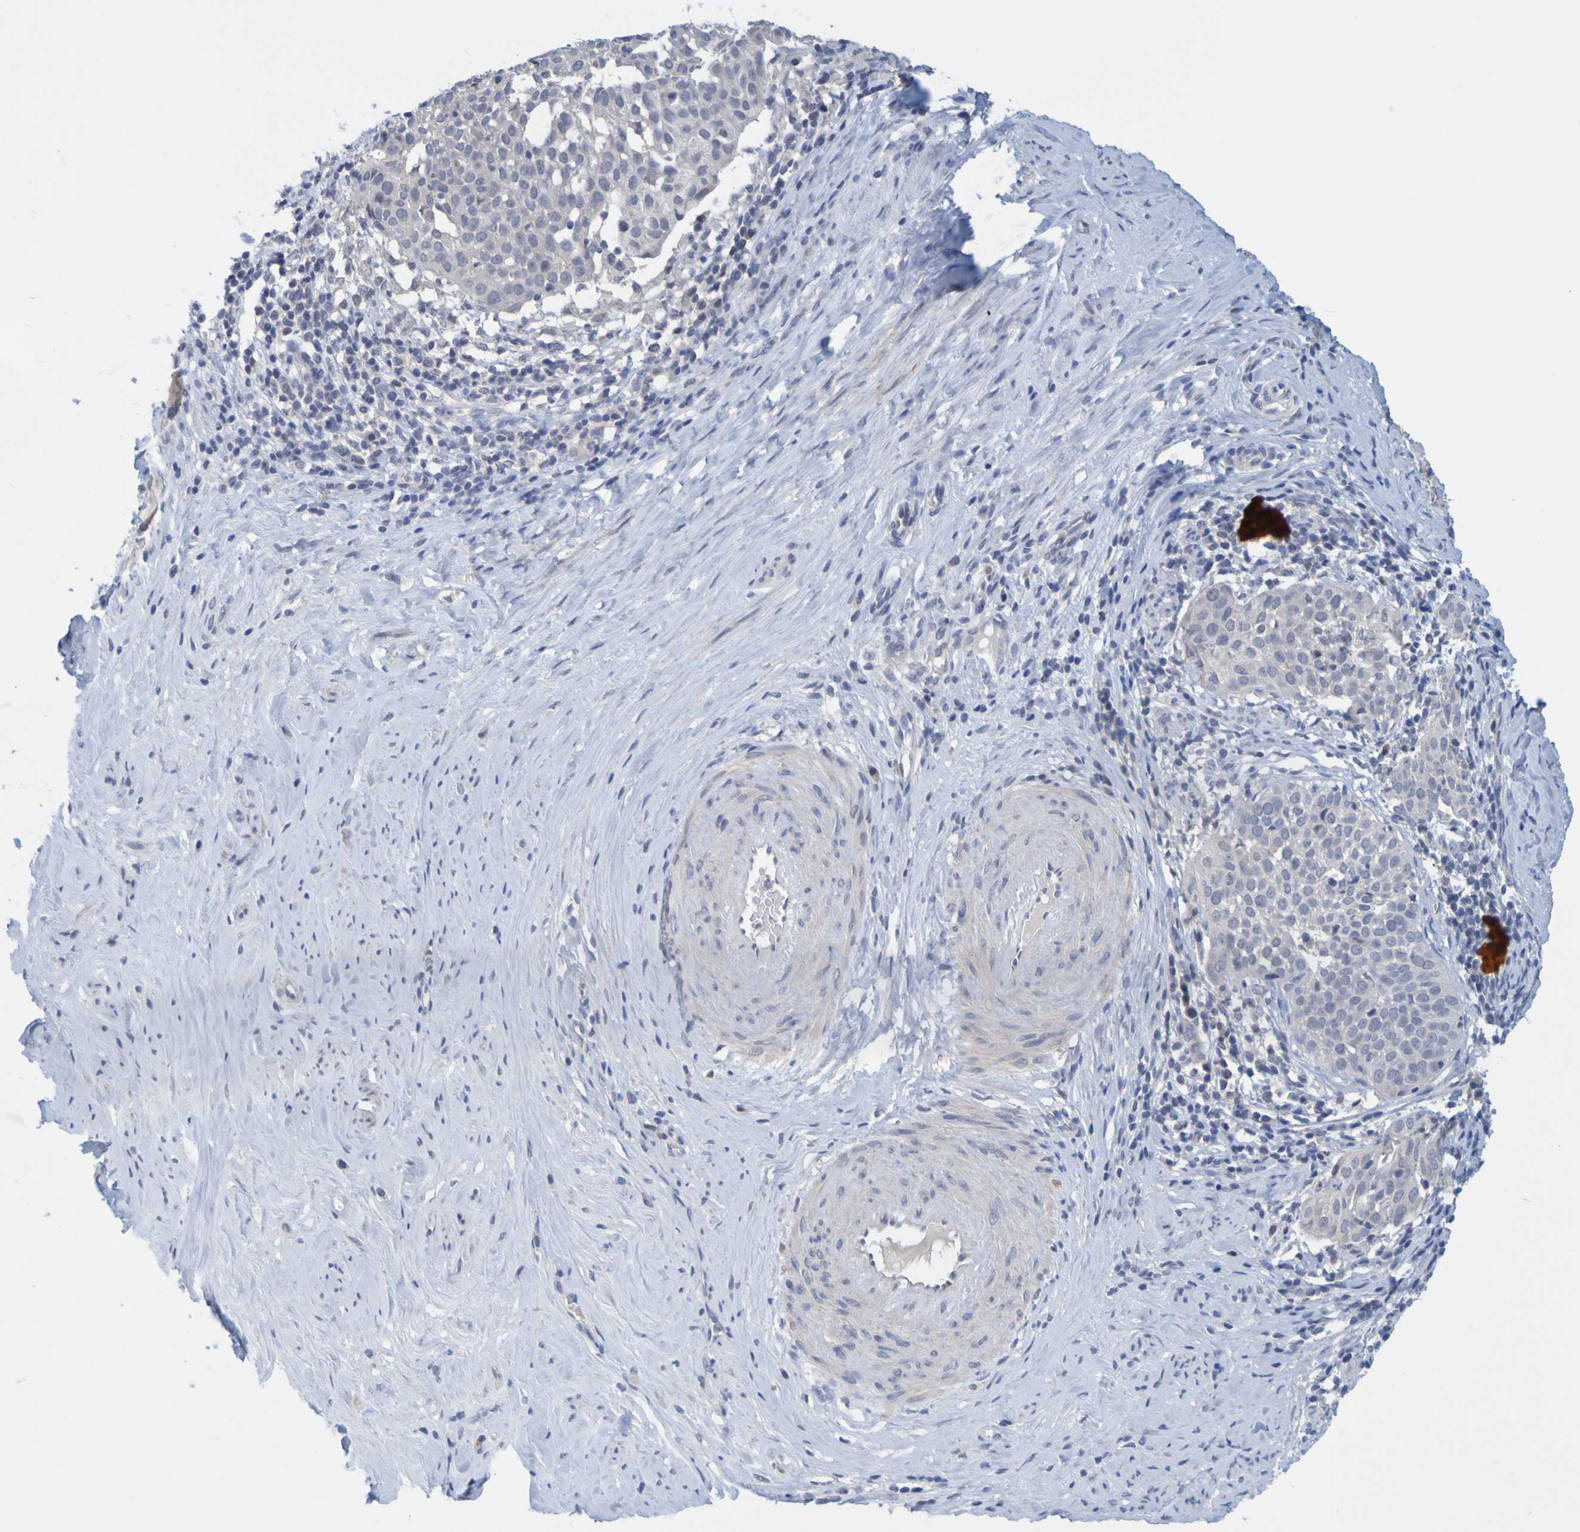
{"staining": {"intensity": "negative", "quantity": "none", "location": "none"}, "tissue": "cervical cancer", "cell_type": "Tumor cells", "image_type": "cancer", "snomed": [{"axis": "morphology", "description": "Squamous cell carcinoma, NOS"}, {"axis": "topography", "description": "Cervix"}], "caption": "This is a histopathology image of immunohistochemistry (IHC) staining of cervical squamous cell carcinoma, which shows no staining in tumor cells.", "gene": "ENDOU", "patient": {"sex": "female", "age": 51}}